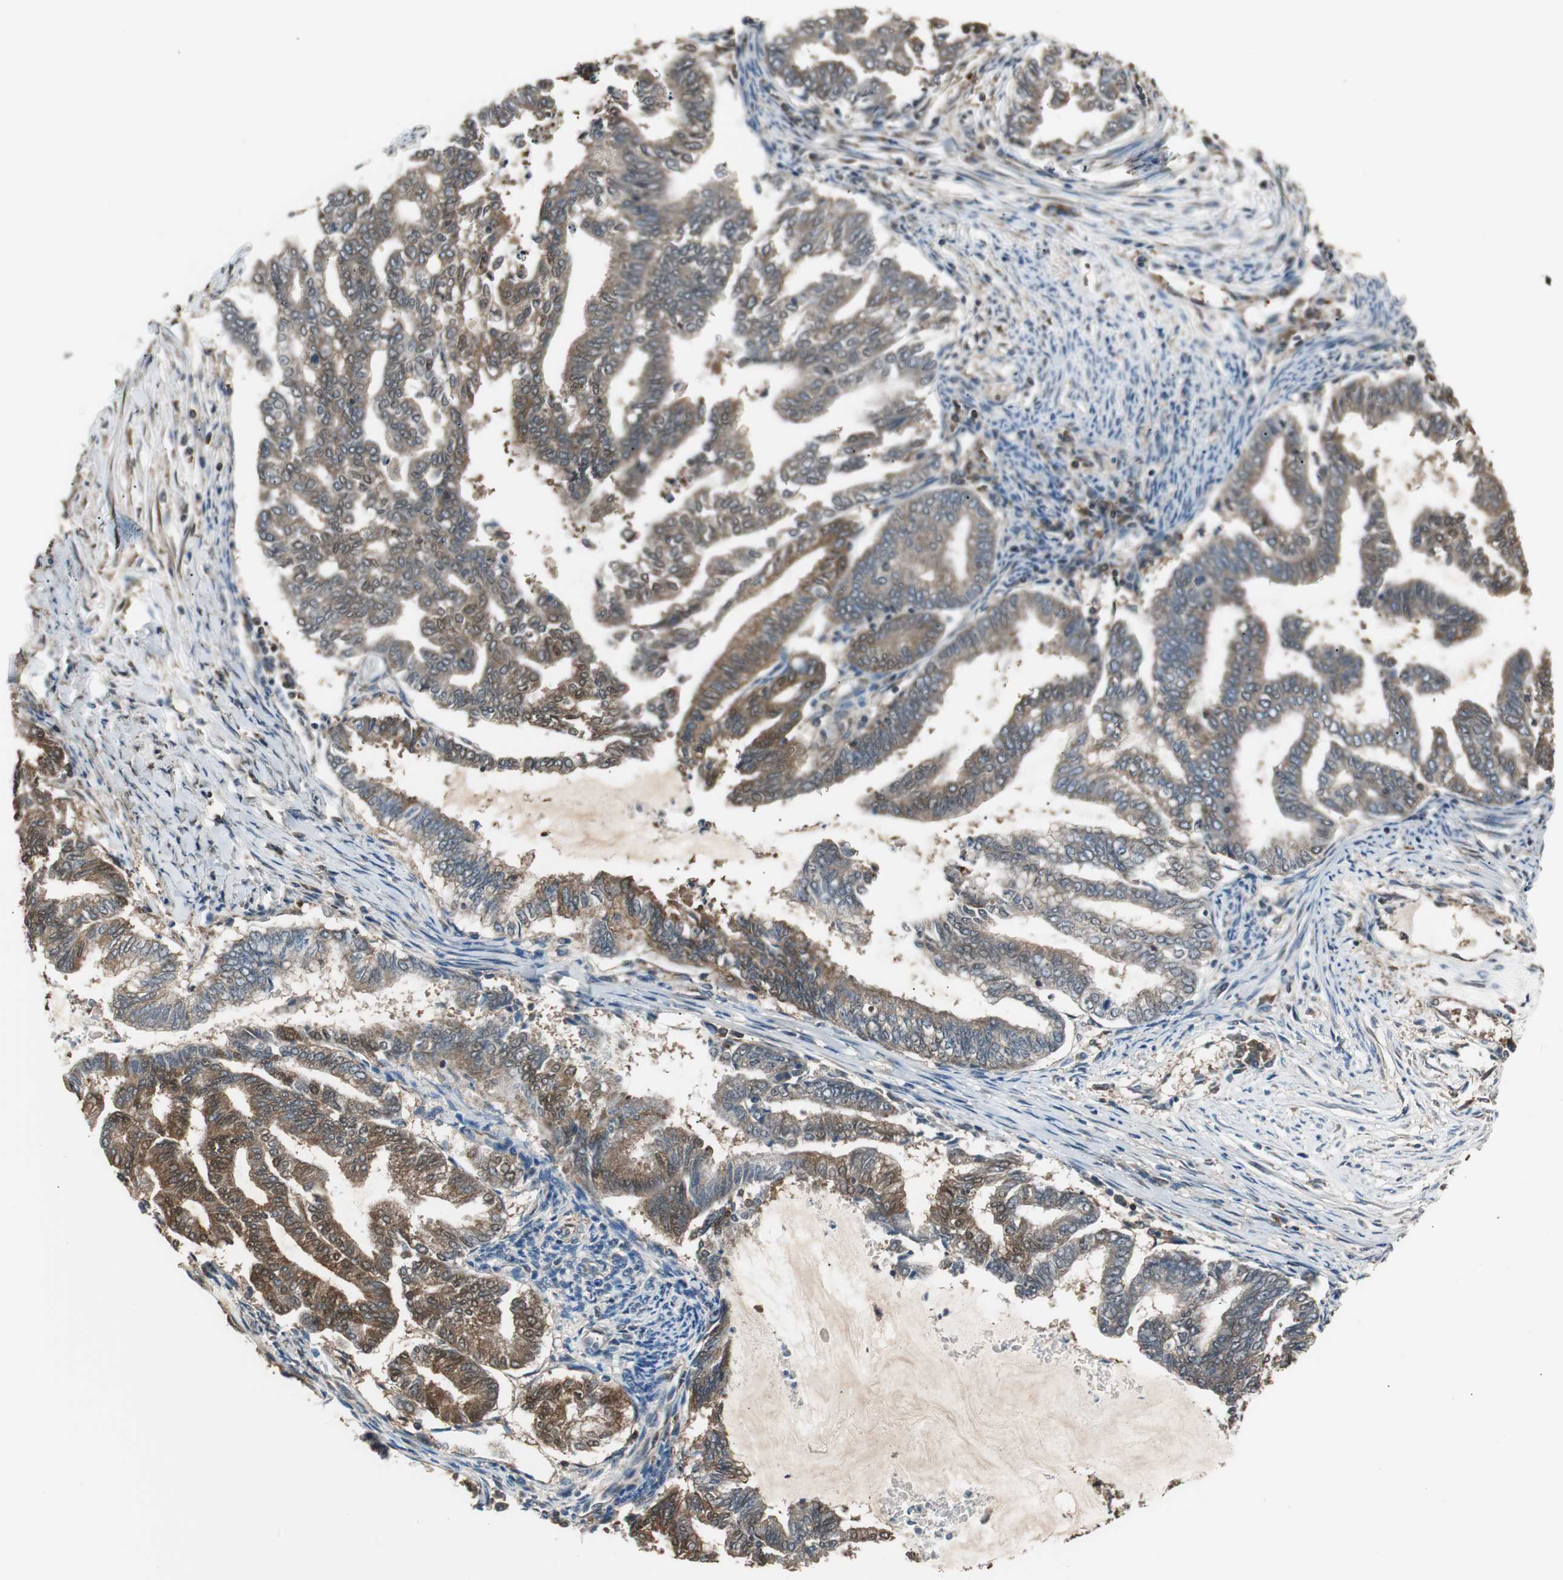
{"staining": {"intensity": "moderate", "quantity": ">75%", "location": "cytoplasmic/membranous"}, "tissue": "endometrial cancer", "cell_type": "Tumor cells", "image_type": "cancer", "snomed": [{"axis": "morphology", "description": "Adenocarcinoma, NOS"}, {"axis": "topography", "description": "Endometrium"}], "caption": "Immunohistochemical staining of human endometrial cancer (adenocarcinoma) shows medium levels of moderate cytoplasmic/membranous protein positivity in approximately >75% of tumor cells. Nuclei are stained in blue.", "gene": "CAPNS1", "patient": {"sex": "female", "age": 79}}